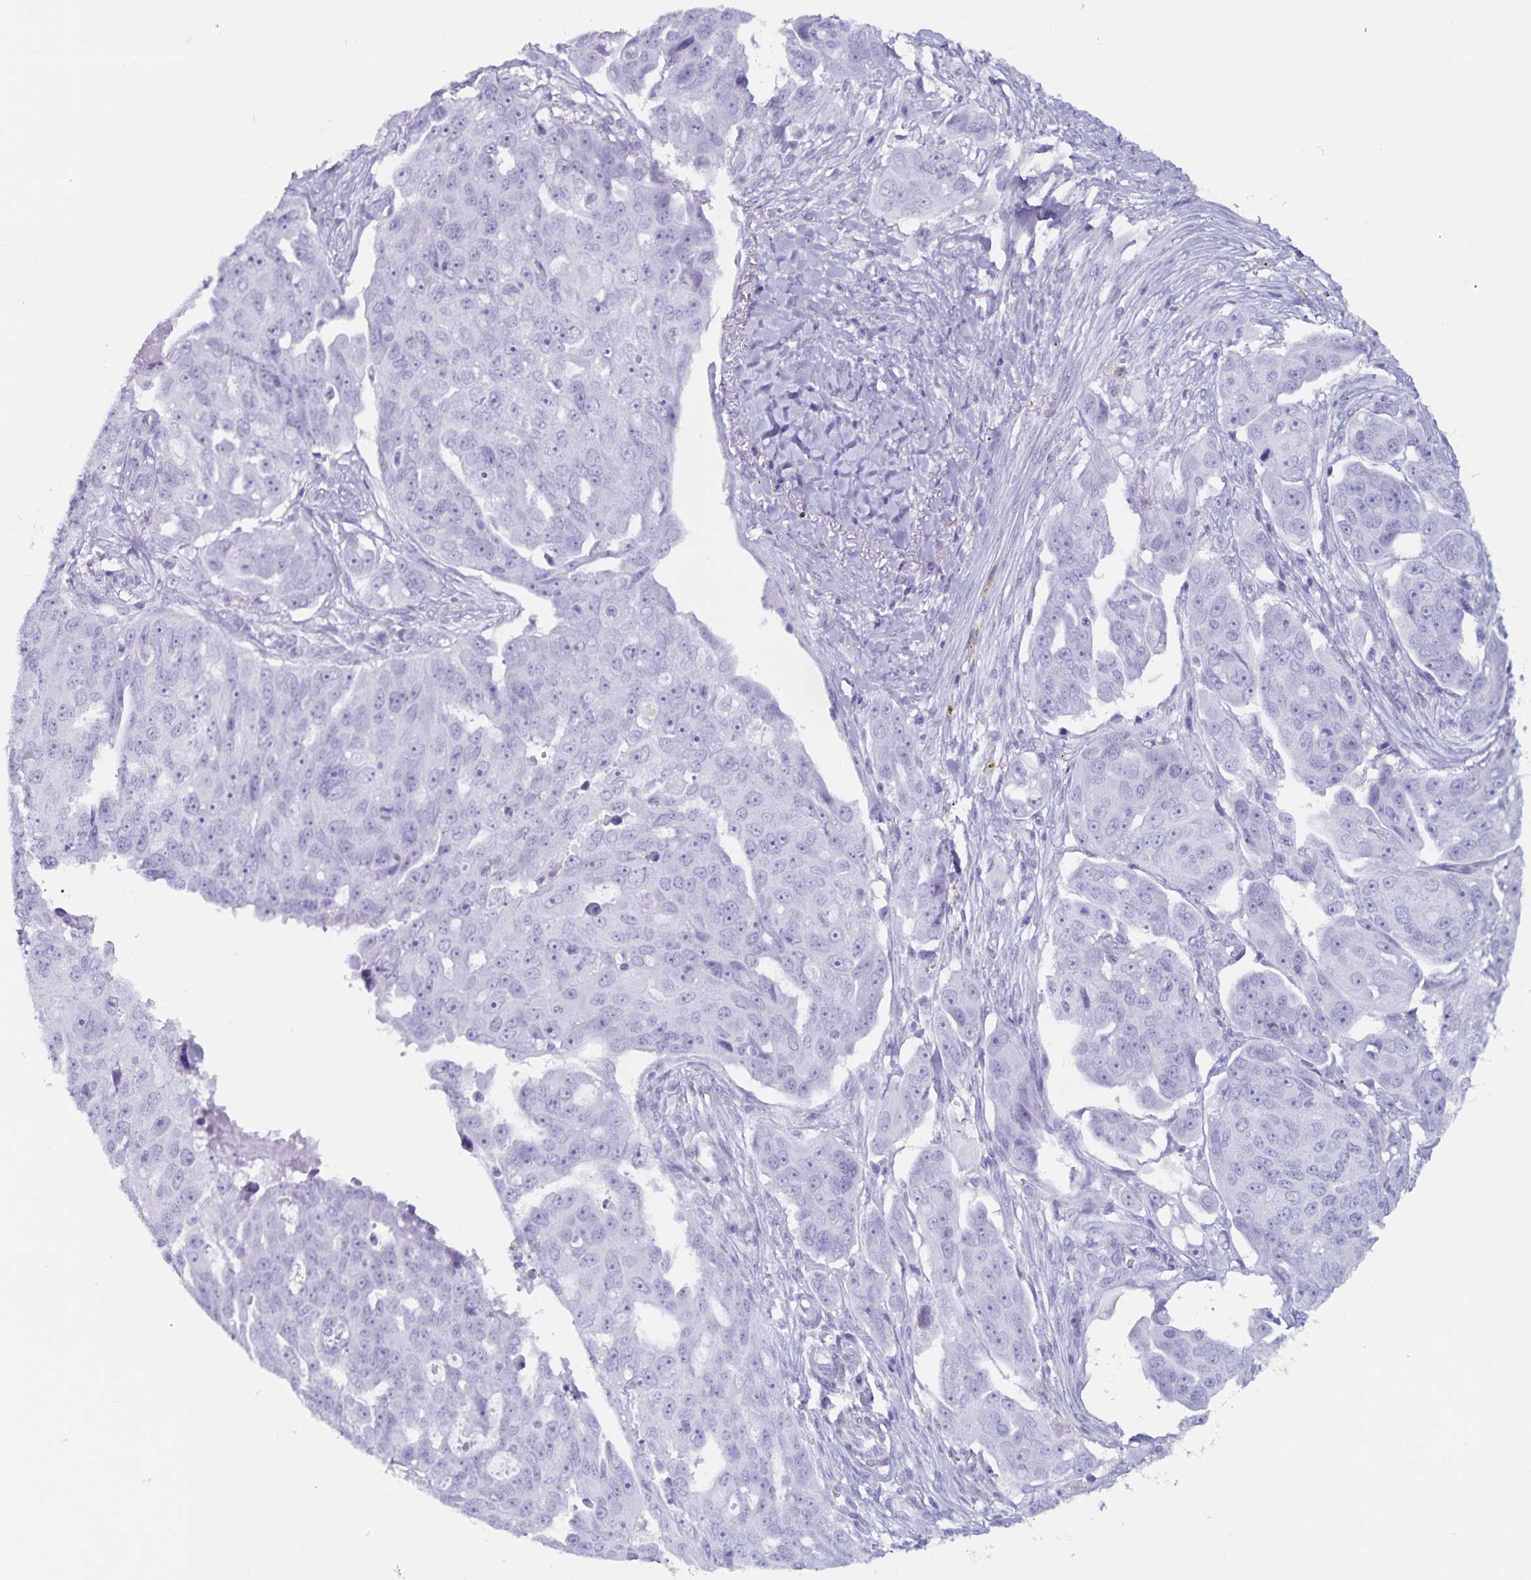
{"staining": {"intensity": "negative", "quantity": "none", "location": "none"}, "tissue": "ovarian cancer", "cell_type": "Tumor cells", "image_type": "cancer", "snomed": [{"axis": "morphology", "description": "Carcinoma, endometroid"}, {"axis": "topography", "description": "Ovary"}], "caption": "The image shows no staining of tumor cells in ovarian endometroid carcinoma.", "gene": "GPR137", "patient": {"sex": "female", "age": 70}}